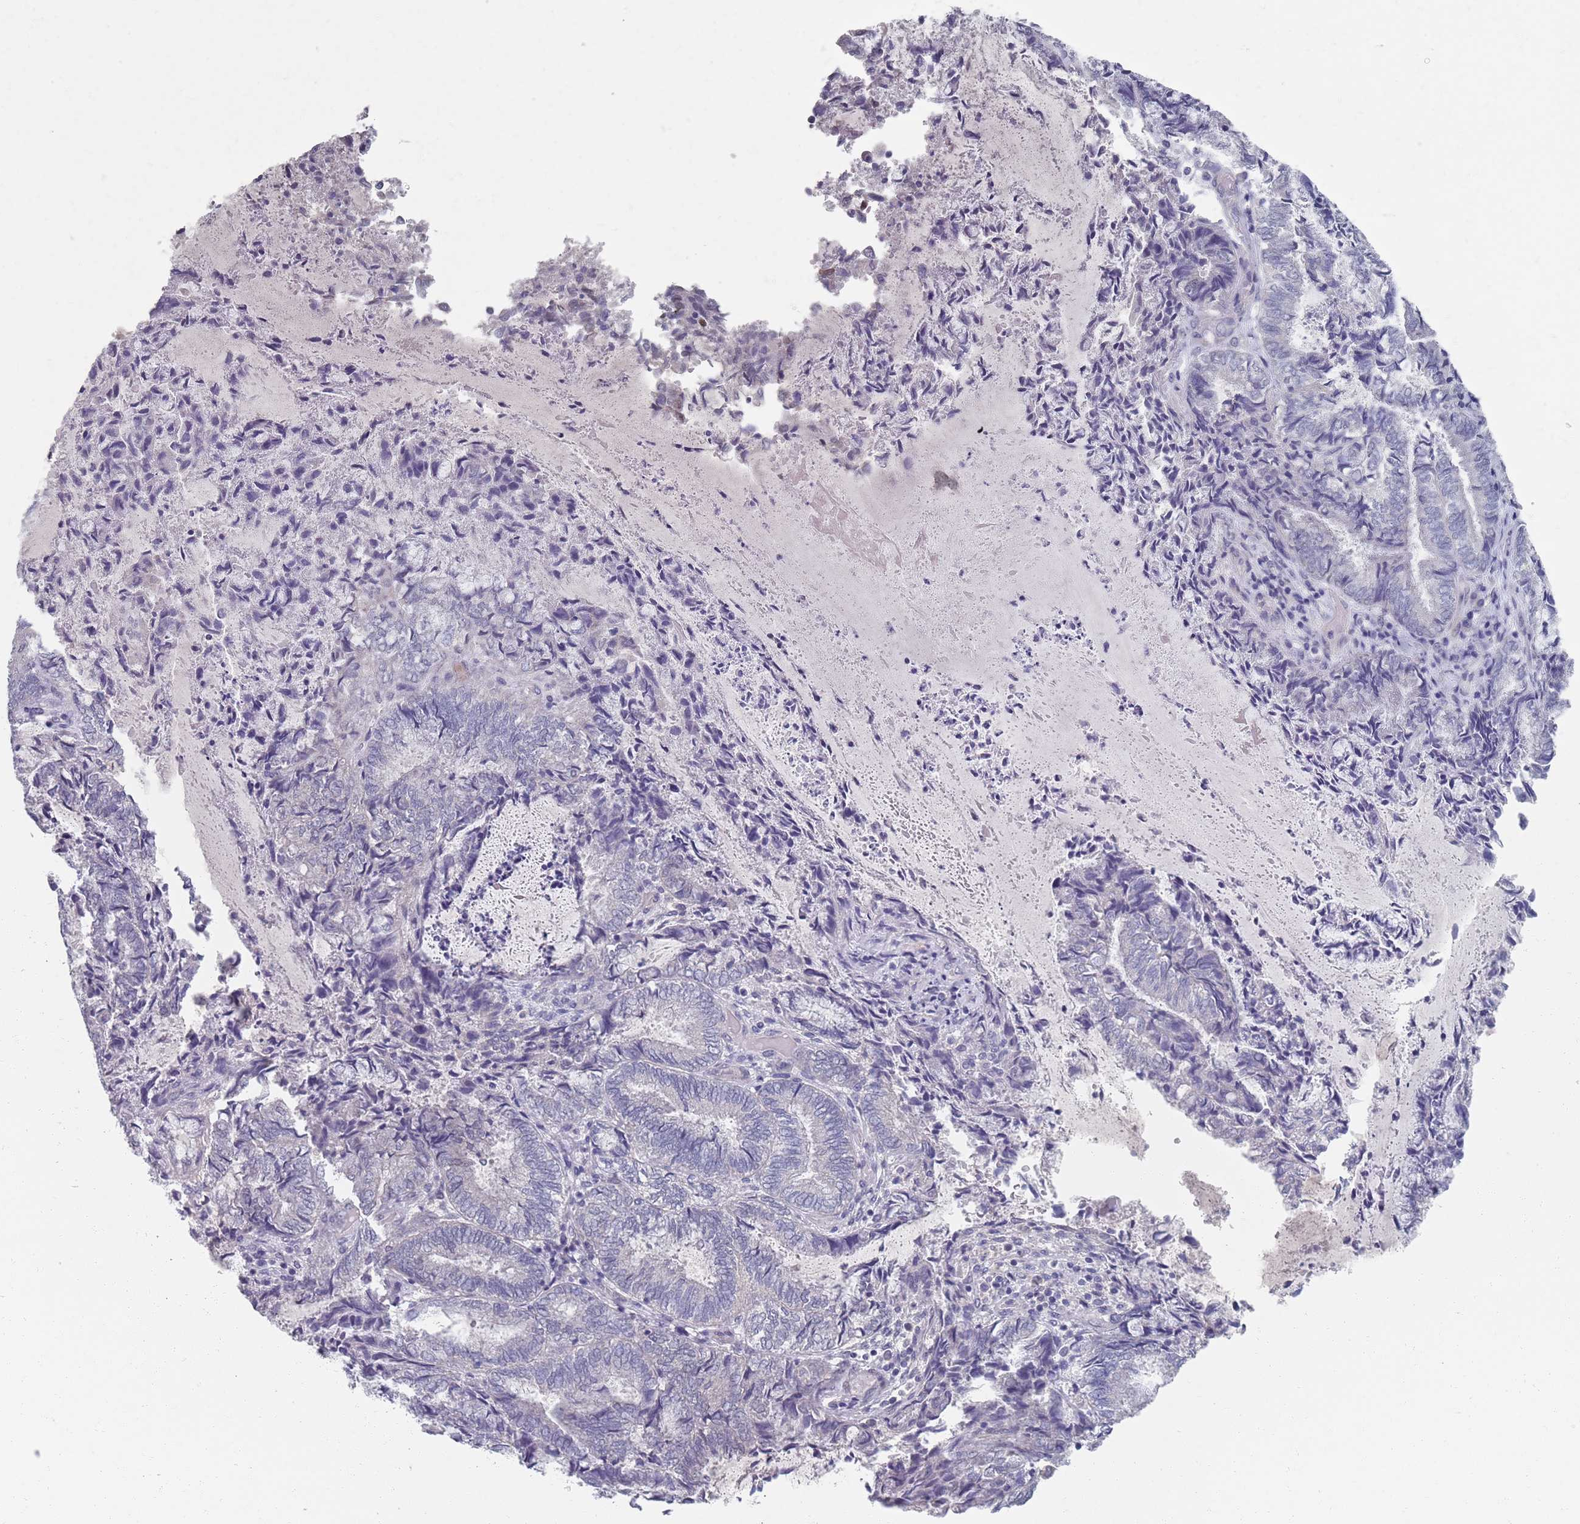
{"staining": {"intensity": "negative", "quantity": "none", "location": "none"}, "tissue": "endometrial cancer", "cell_type": "Tumor cells", "image_type": "cancer", "snomed": [{"axis": "morphology", "description": "Adenocarcinoma, NOS"}, {"axis": "topography", "description": "Endometrium"}], "caption": "DAB (3,3'-diaminobenzidine) immunohistochemical staining of endometrial cancer exhibits no significant positivity in tumor cells. The staining is performed using DAB (3,3'-diaminobenzidine) brown chromogen with nuclei counter-stained in using hematoxylin.", "gene": "SAMD1", "patient": {"sex": "female", "age": 80}}